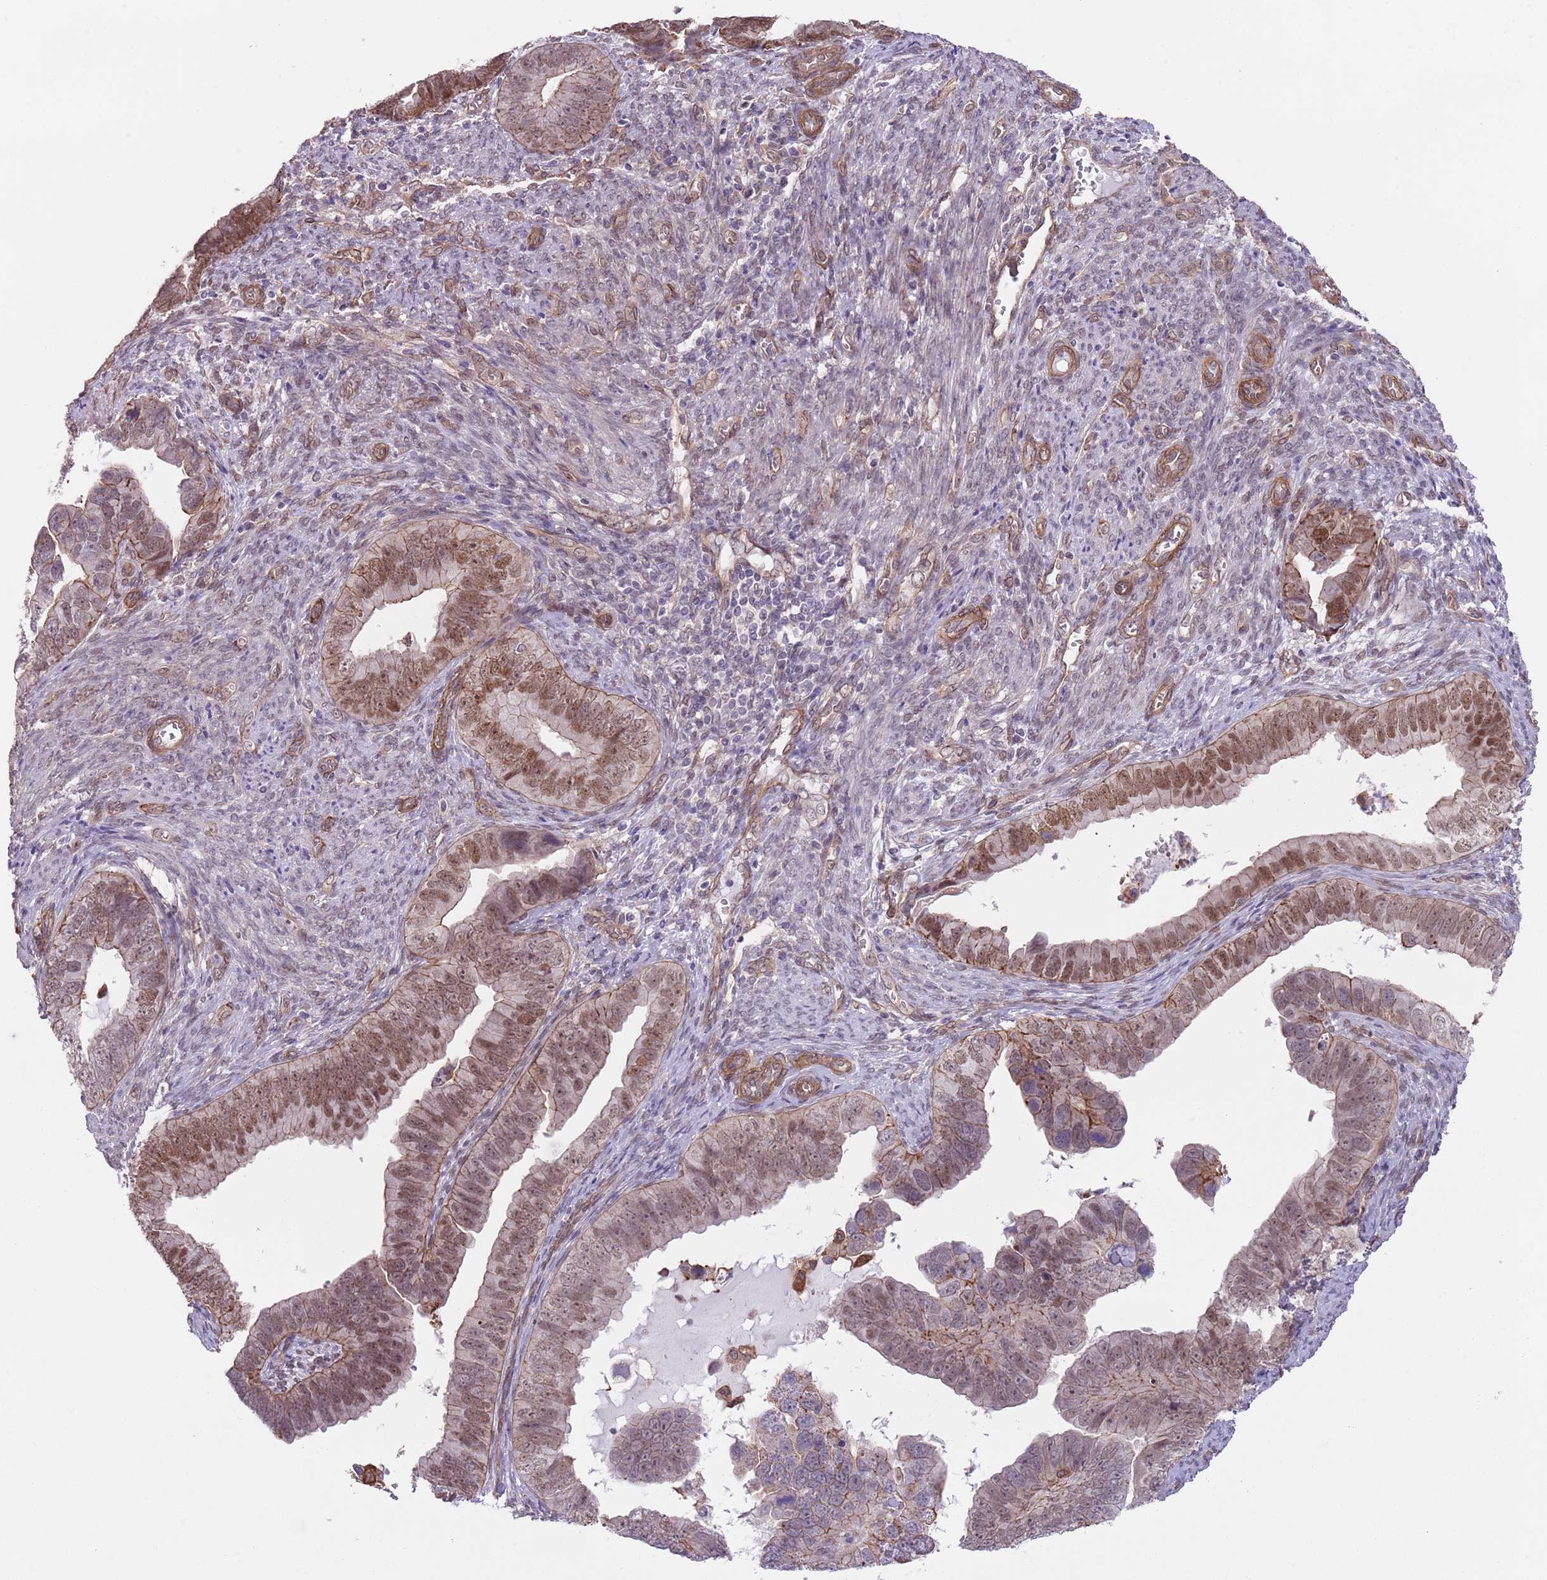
{"staining": {"intensity": "strong", "quantity": ">75%", "location": "cytoplasmic/membranous,nuclear"}, "tissue": "endometrial cancer", "cell_type": "Tumor cells", "image_type": "cancer", "snomed": [{"axis": "morphology", "description": "Adenocarcinoma, NOS"}, {"axis": "topography", "description": "Endometrium"}], "caption": "Adenocarcinoma (endometrial) stained with immunohistochemistry exhibits strong cytoplasmic/membranous and nuclear expression in about >75% of tumor cells. Using DAB (3,3'-diaminobenzidine) (brown) and hematoxylin (blue) stains, captured at high magnification using brightfield microscopy.", "gene": "CREBZF", "patient": {"sex": "female", "age": 75}}